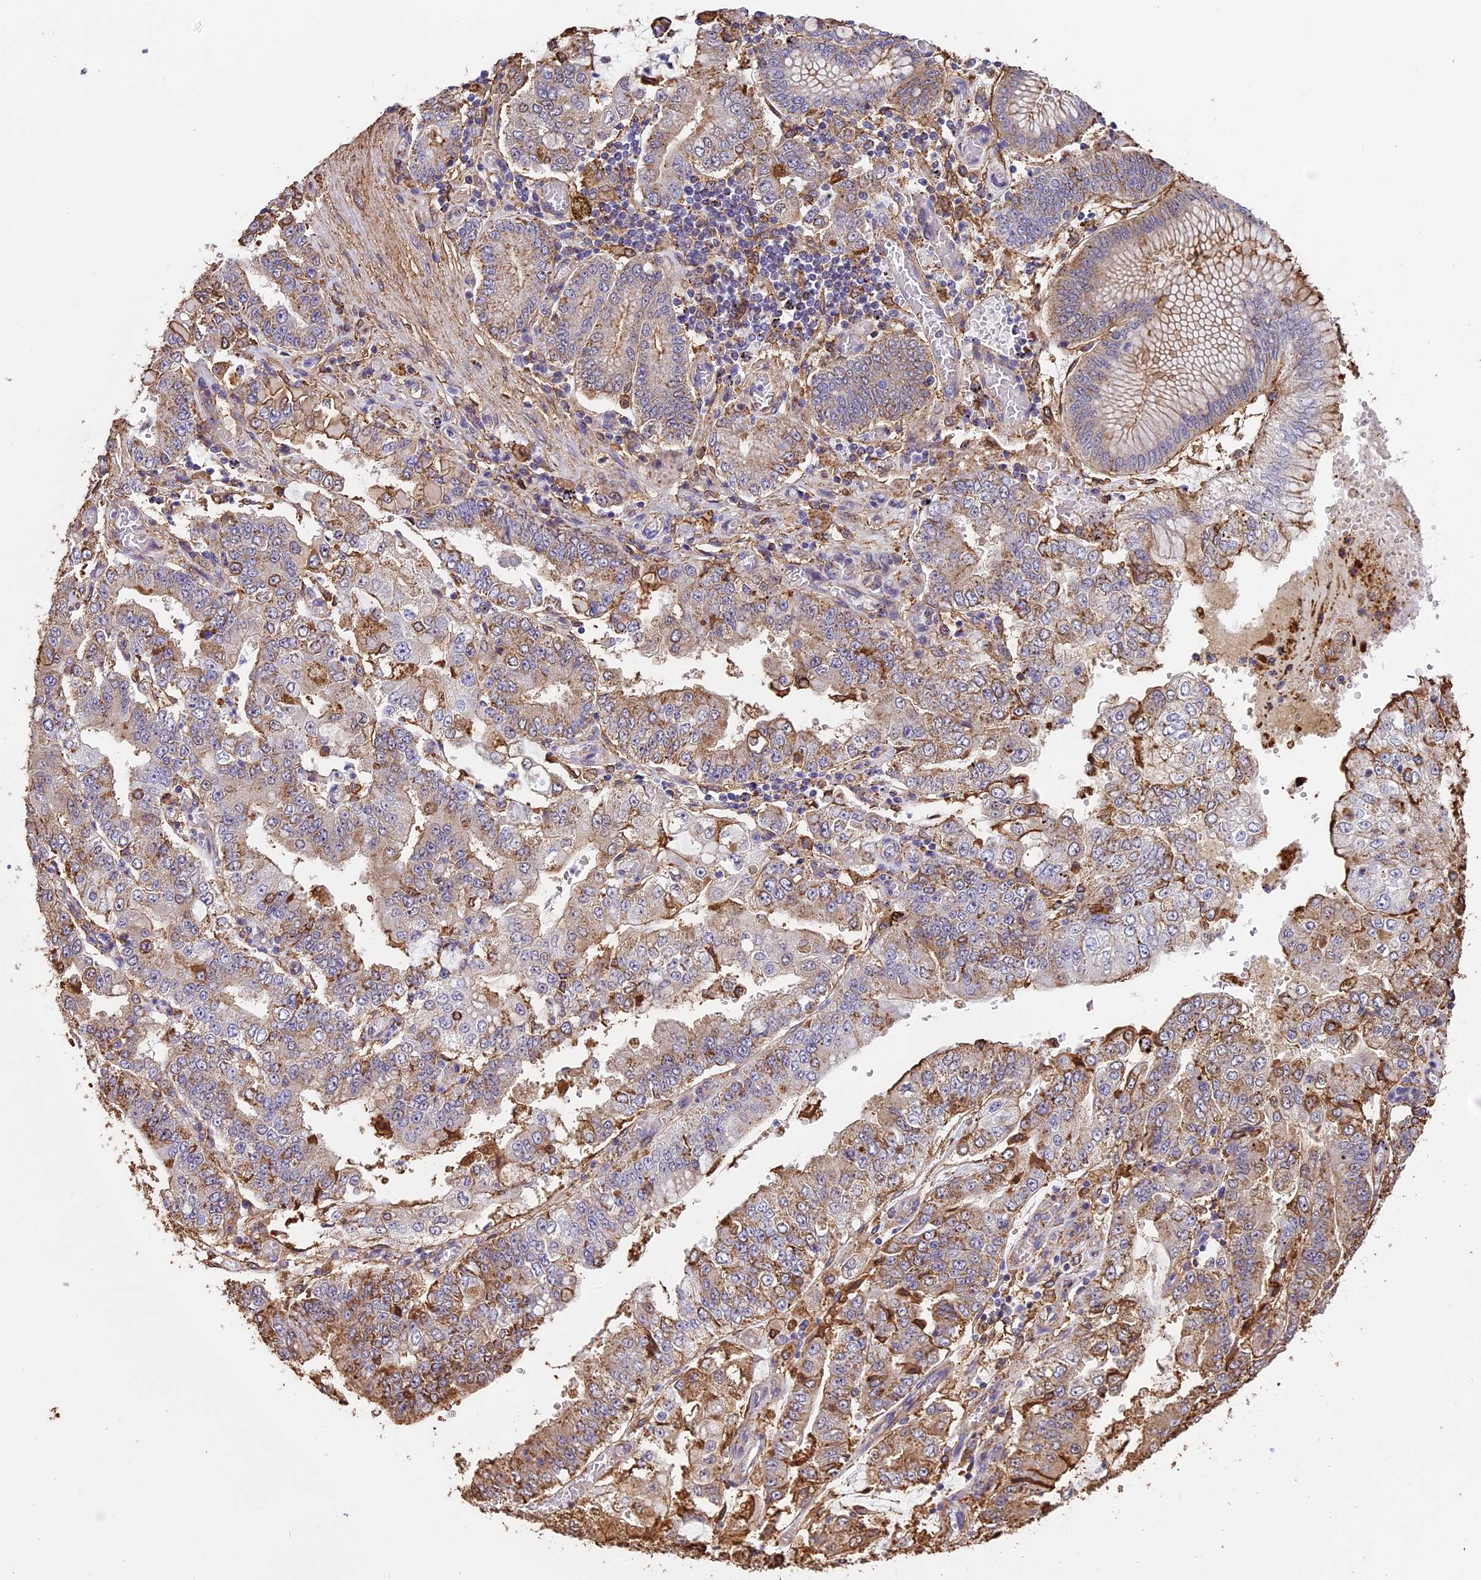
{"staining": {"intensity": "moderate", "quantity": "25%-75%", "location": "cytoplasmic/membranous"}, "tissue": "stomach cancer", "cell_type": "Tumor cells", "image_type": "cancer", "snomed": [{"axis": "morphology", "description": "Adenocarcinoma, NOS"}, {"axis": "topography", "description": "Stomach"}], "caption": "Immunohistochemistry of human stomach cancer (adenocarcinoma) reveals medium levels of moderate cytoplasmic/membranous expression in approximately 25%-75% of tumor cells.", "gene": "TMEM255B", "patient": {"sex": "male", "age": 76}}